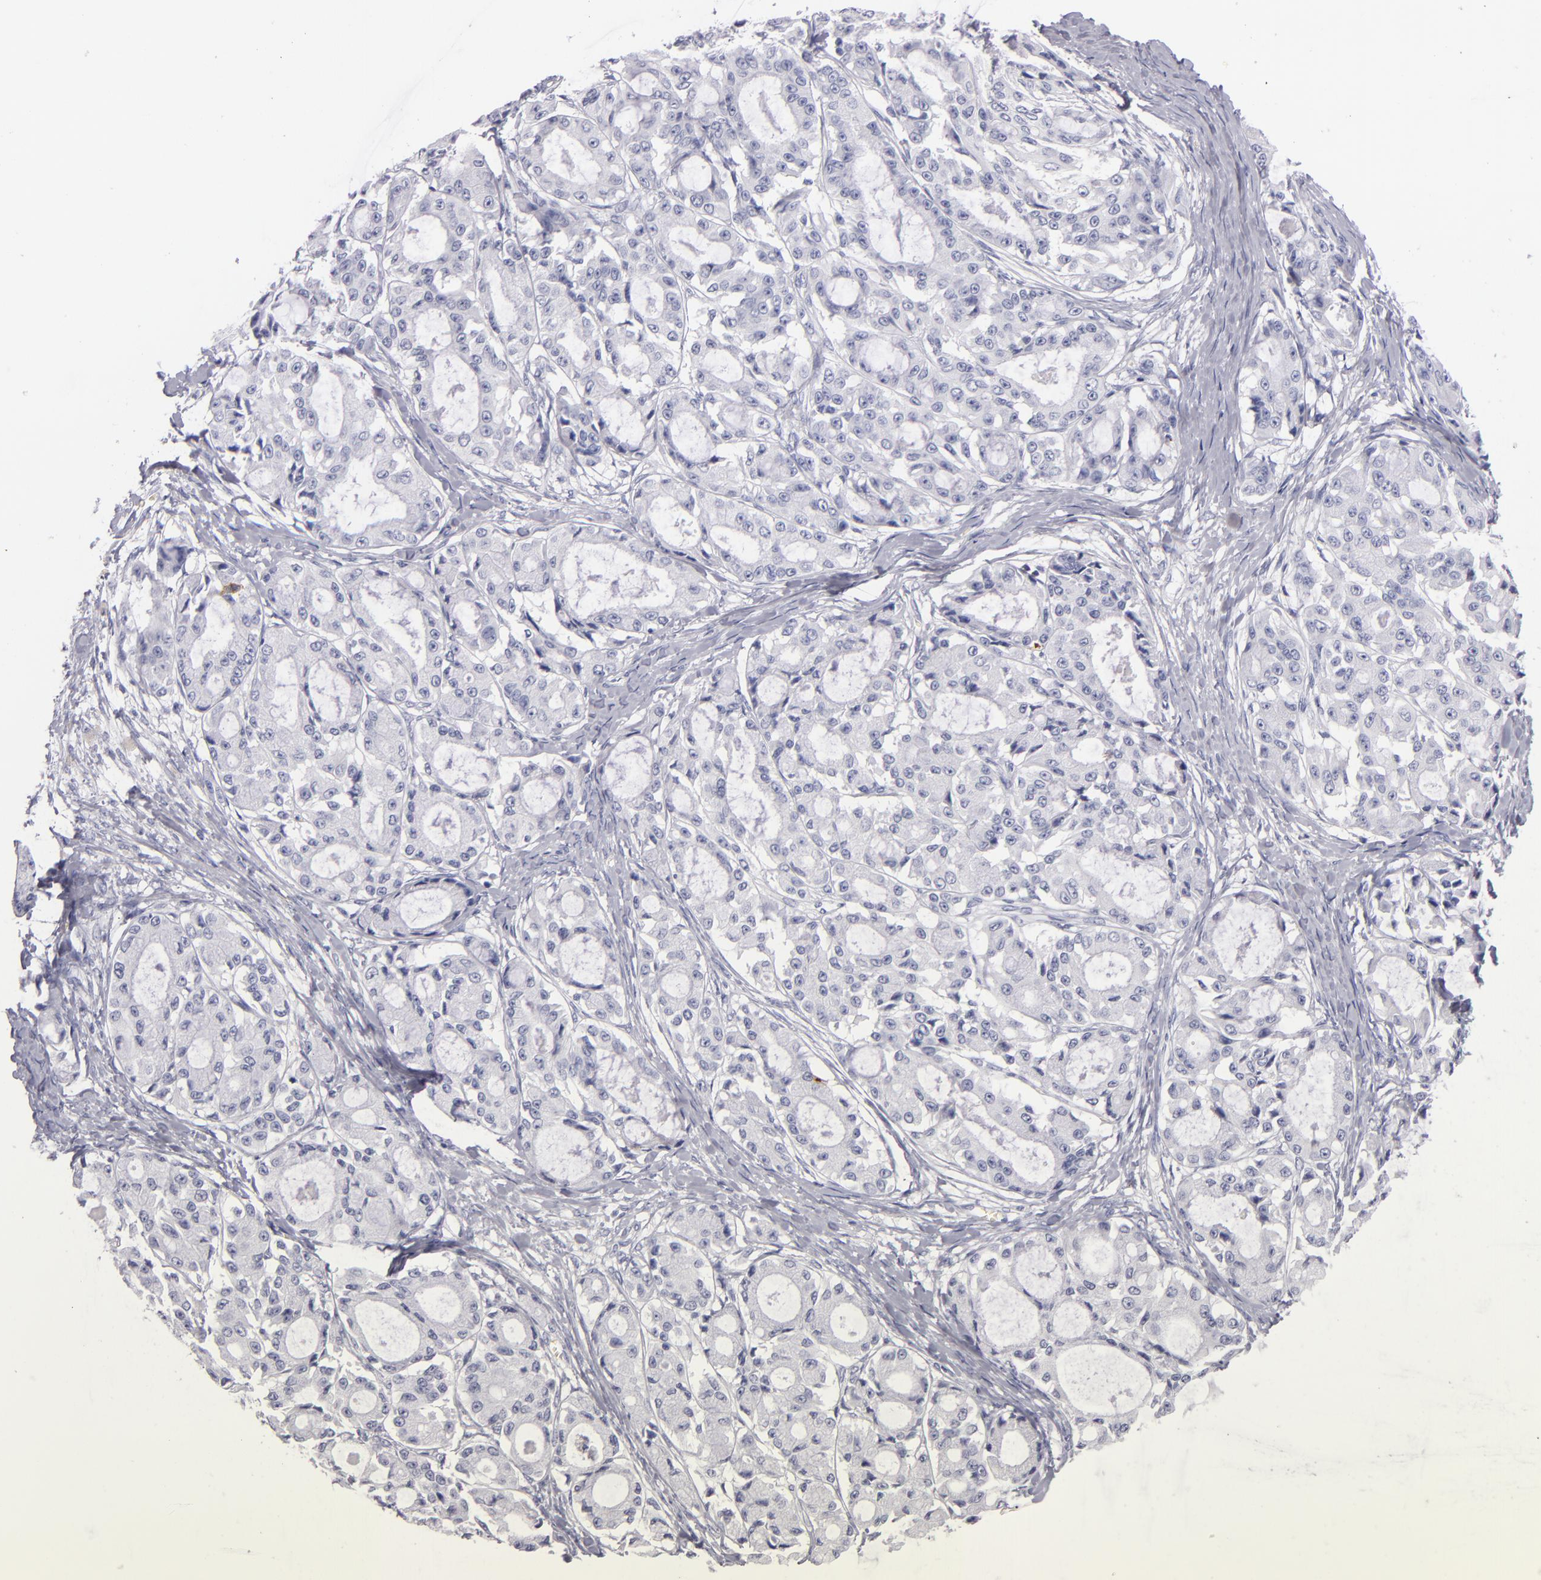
{"staining": {"intensity": "negative", "quantity": "none", "location": "none"}, "tissue": "ovarian cancer", "cell_type": "Tumor cells", "image_type": "cancer", "snomed": [{"axis": "morphology", "description": "Carcinoma, endometroid"}, {"axis": "topography", "description": "Ovary"}], "caption": "Ovarian endometroid carcinoma stained for a protein using IHC demonstrates no expression tumor cells.", "gene": "CD207", "patient": {"sex": "female", "age": 61}}